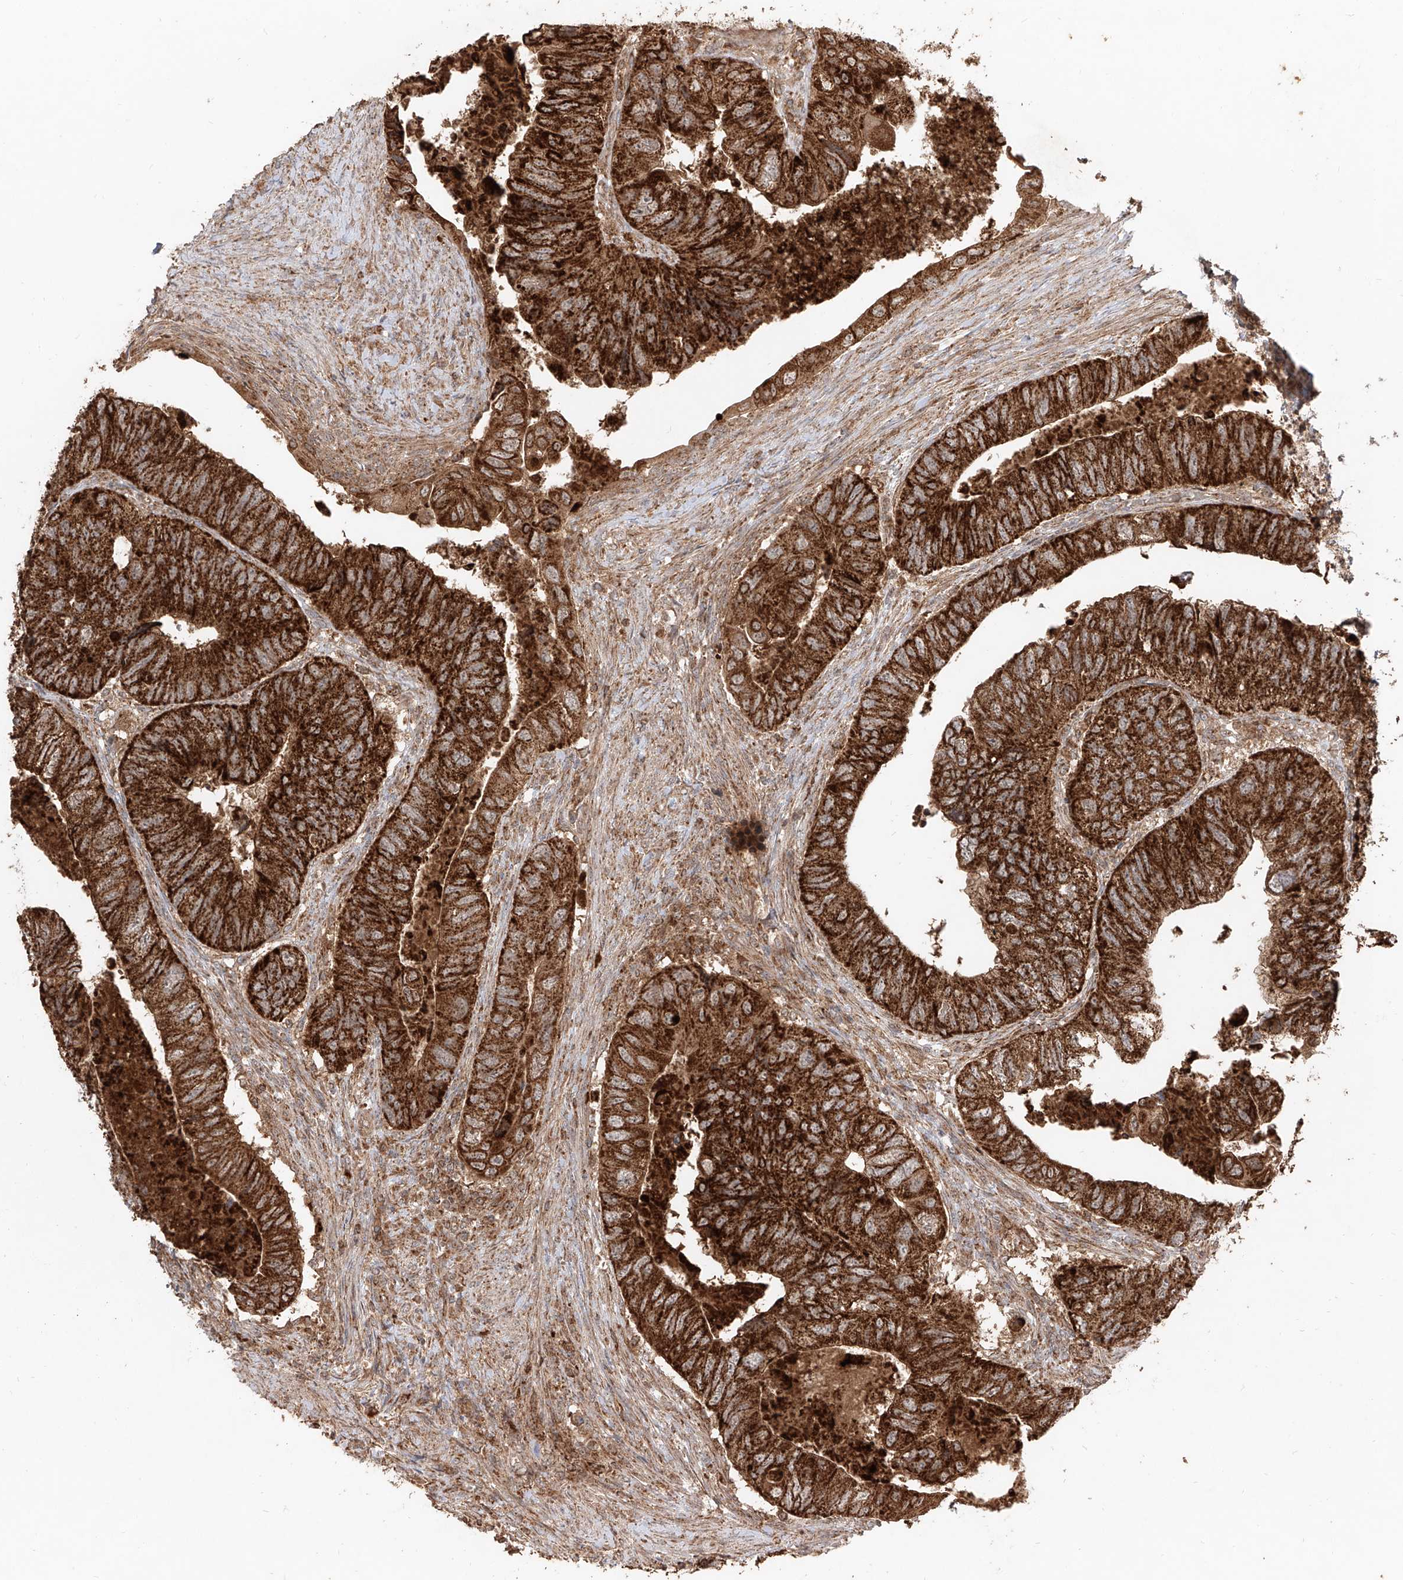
{"staining": {"intensity": "strong", "quantity": ">75%", "location": "cytoplasmic/membranous"}, "tissue": "colorectal cancer", "cell_type": "Tumor cells", "image_type": "cancer", "snomed": [{"axis": "morphology", "description": "Adenocarcinoma, NOS"}, {"axis": "topography", "description": "Rectum"}], "caption": "Strong cytoplasmic/membranous staining is appreciated in about >75% of tumor cells in adenocarcinoma (colorectal). (DAB (3,3'-diaminobenzidine) = brown stain, brightfield microscopy at high magnification).", "gene": "AIM2", "patient": {"sex": "male", "age": 63}}